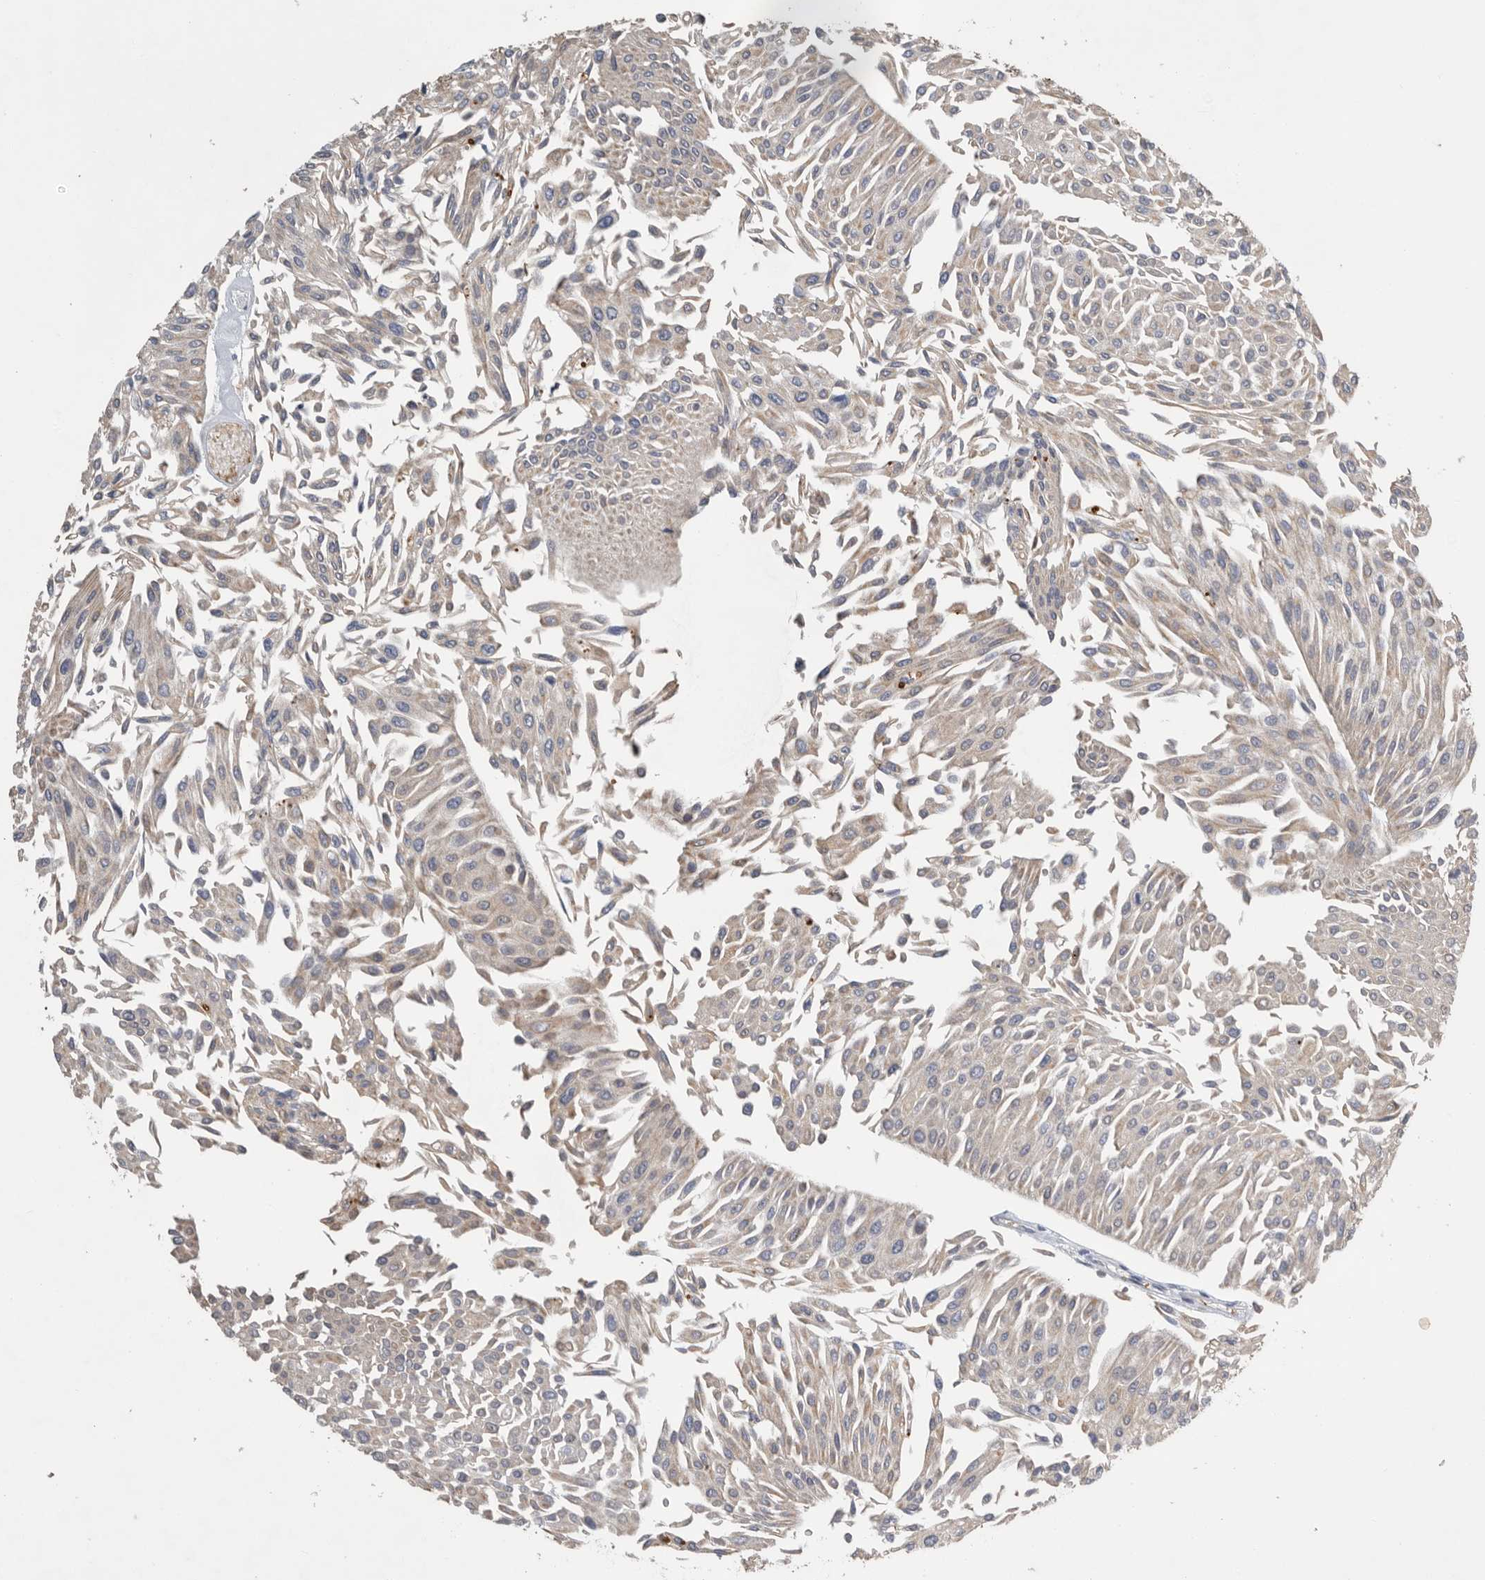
{"staining": {"intensity": "negative", "quantity": "none", "location": "none"}, "tissue": "urothelial cancer", "cell_type": "Tumor cells", "image_type": "cancer", "snomed": [{"axis": "morphology", "description": "Urothelial carcinoma, Low grade"}, {"axis": "topography", "description": "Urinary bladder"}], "caption": "Immunohistochemistry (IHC) micrograph of neoplastic tissue: human low-grade urothelial carcinoma stained with DAB demonstrates no significant protein staining in tumor cells.", "gene": "PDCD4", "patient": {"sex": "male", "age": 67}}